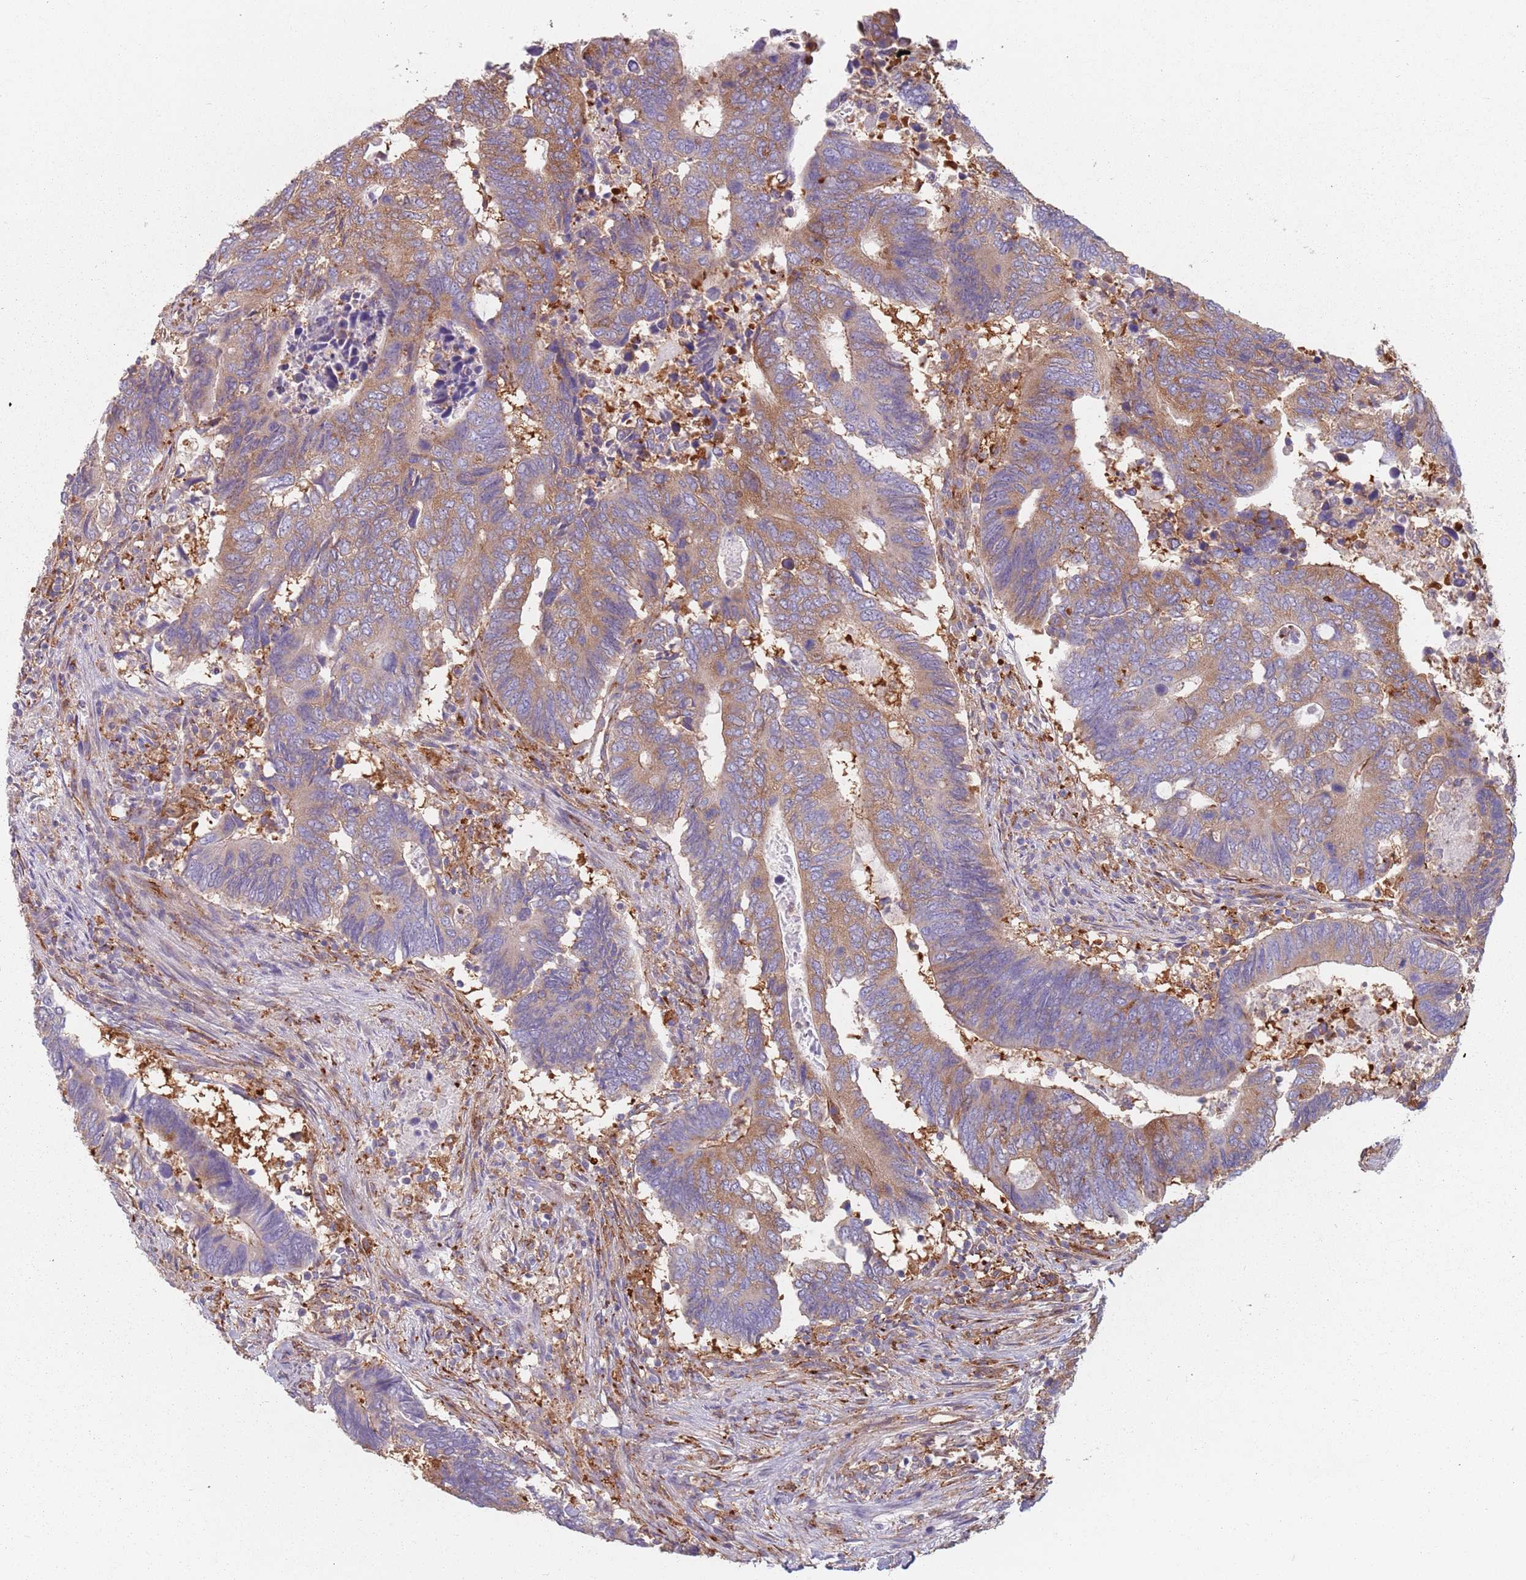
{"staining": {"intensity": "moderate", "quantity": "25%-75%", "location": "cytoplasmic/membranous"}, "tissue": "colorectal cancer", "cell_type": "Tumor cells", "image_type": "cancer", "snomed": [{"axis": "morphology", "description": "Adenocarcinoma, NOS"}, {"axis": "topography", "description": "Colon"}], "caption": "An IHC micrograph of neoplastic tissue is shown. Protein staining in brown labels moderate cytoplasmic/membranous positivity in colorectal cancer within tumor cells.", "gene": "TPD52L2", "patient": {"sex": "male", "age": 87}}